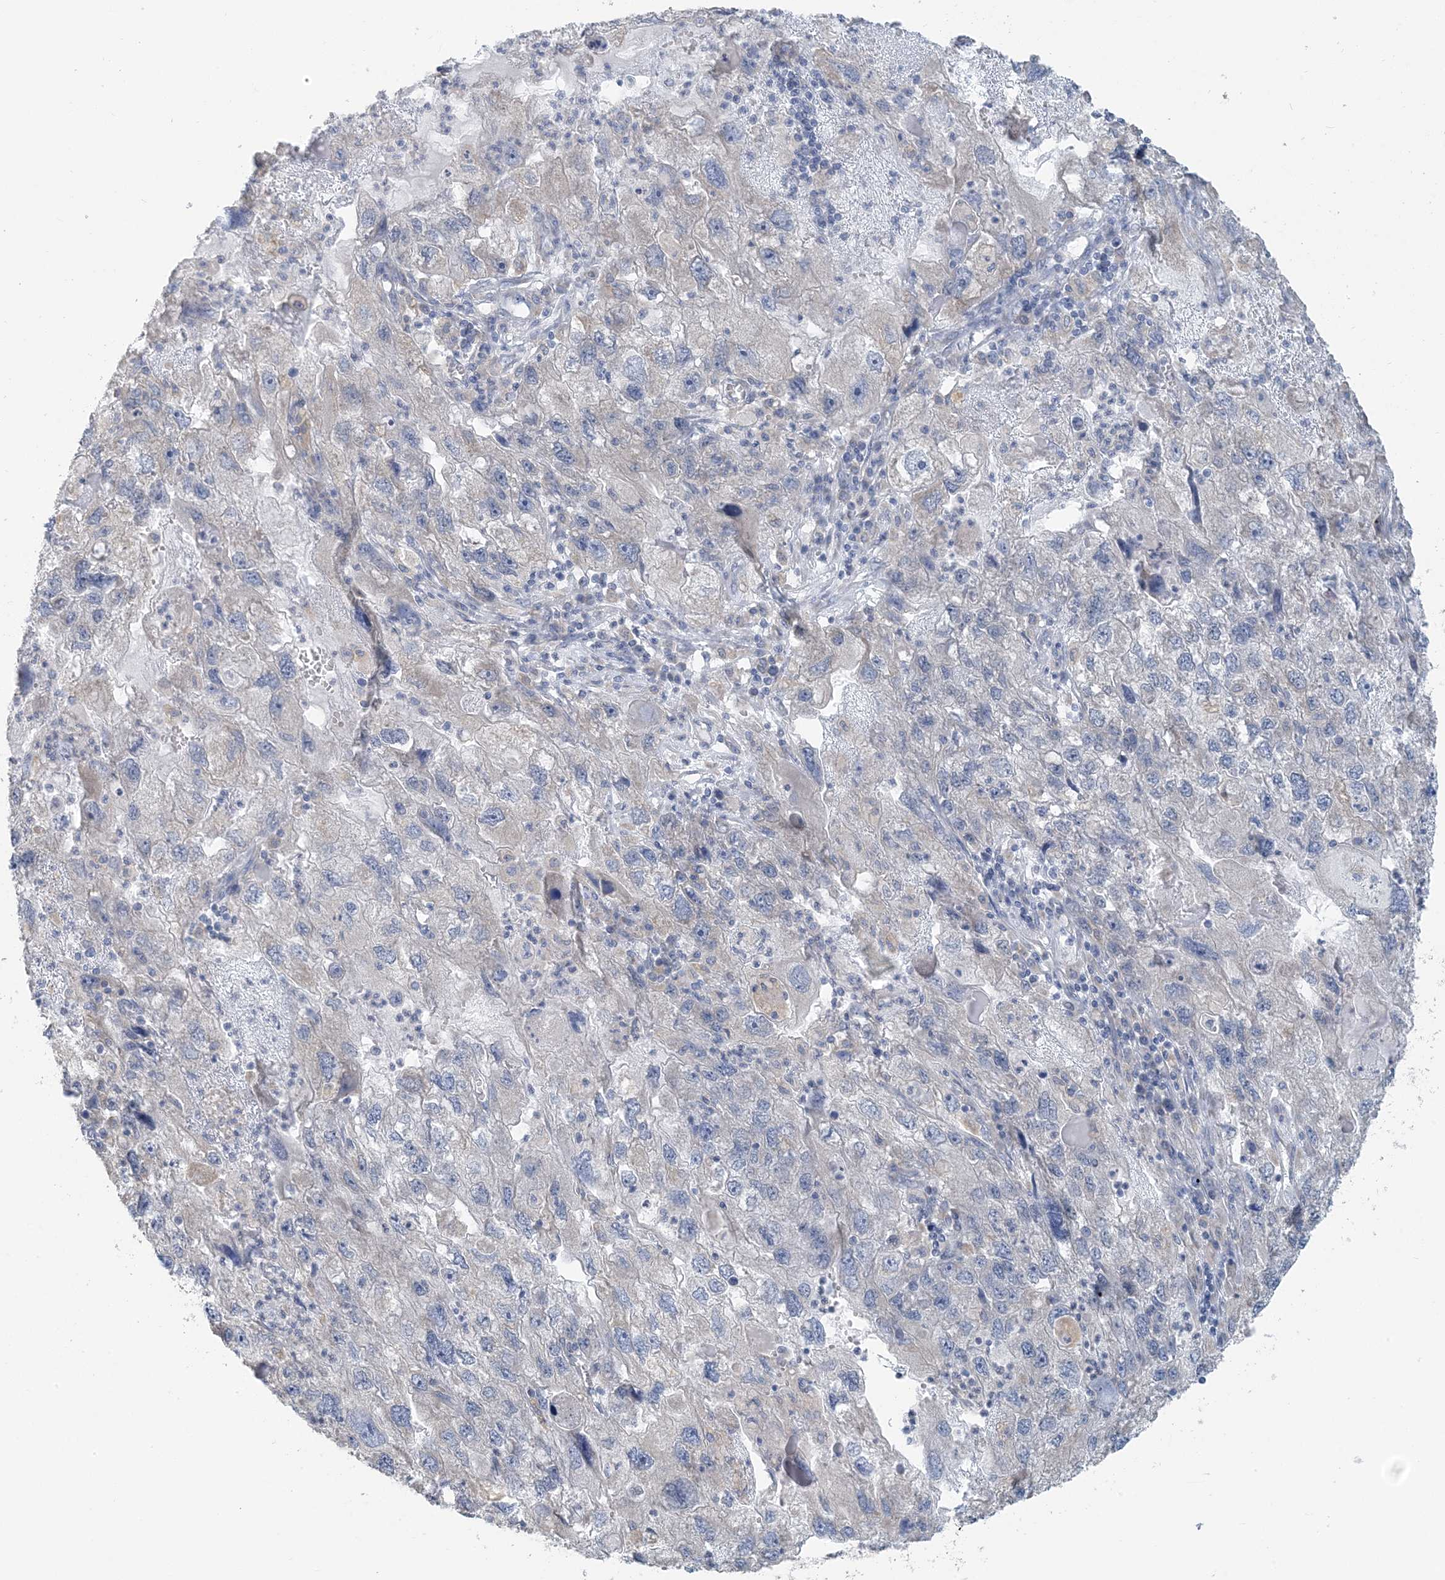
{"staining": {"intensity": "negative", "quantity": "none", "location": "none"}, "tissue": "endometrial cancer", "cell_type": "Tumor cells", "image_type": "cancer", "snomed": [{"axis": "morphology", "description": "Adenocarcinoma, NOS"}, {"axis": "topography", "description": "Endometrium"}], "caption": "Histopathology image shows no protein staining in tumor cells of endometrial cancer (adenocarcinoma) tissue.", "gene": "EEFSEC", "patient": {"sex": "female", "age": 49}}